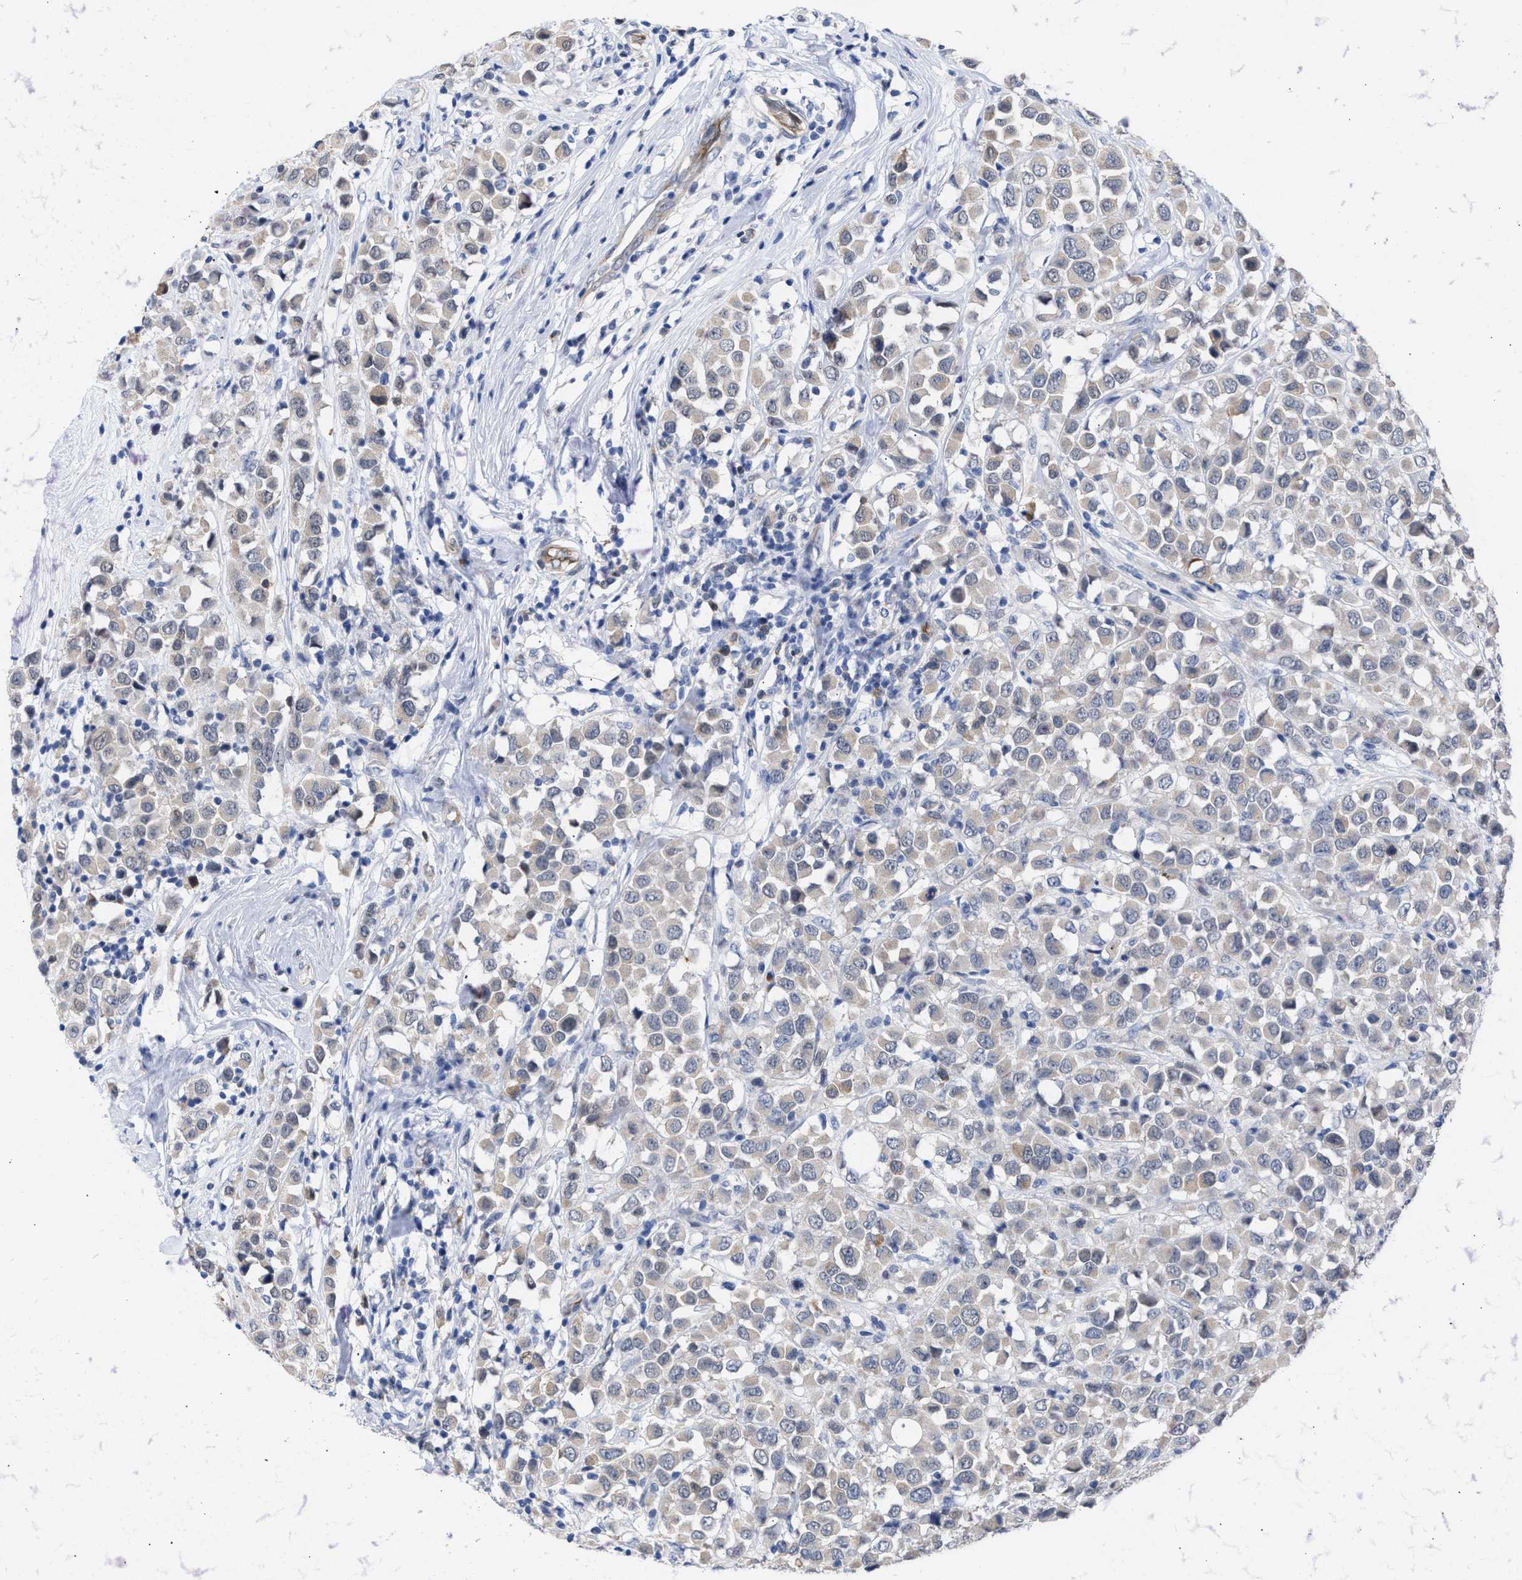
{"staining": {"intensity": "weak", "quantity": ">75%", "location": "cytoplasmic/membranous"}, "tissue": "breast cancer", "cell_type": "Tumor cells", "image_type": "cancer", "snomed": [{"axis": "morphology", "description": "Duct carcinoma"}, {"axis": "topography", "description": "Breast"}], "caption": "Human breast cancer stained with a brown dye reveals weak cytoplasmic/membranous positive staining in approximately >75% of tumor cells.", "gene": "THRA", "patient": {"sex": "female", "age": 61}}